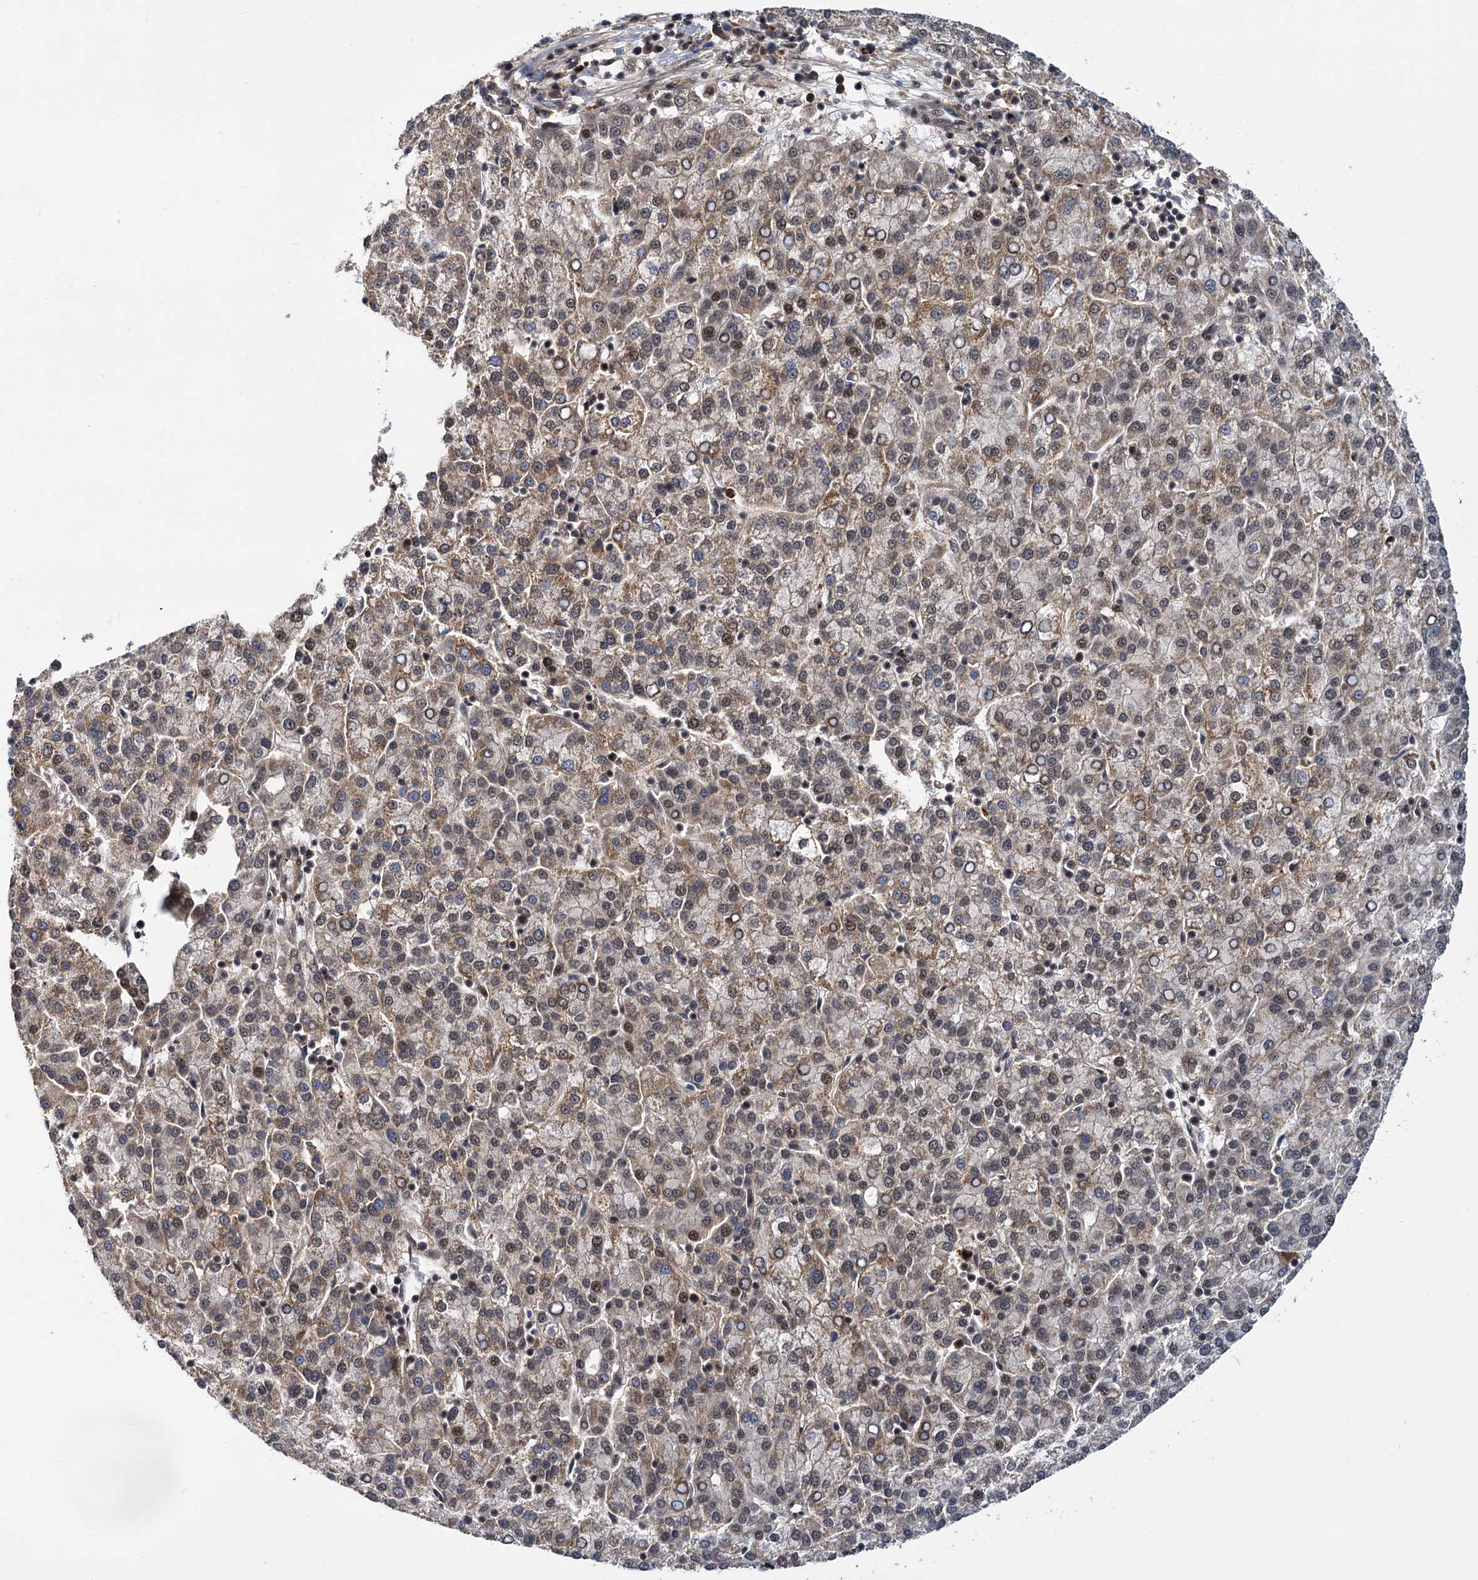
{"staining": {"intensity": "weak", "quantity": ">75%", "location": "cytoplasmic/membranous,nuclear"}, "tissue": "liver cancer", "cell_type": "Tumor cells", "image_type": "cancer", "snomed": [{"axis": "morphology", "description": "Carcinoma, Hepatocellular, NOS"}, {"axis": "topography", "description": "Liver"}], "caption": "Weak cytoplasmic/membranous and nuclear expression is present in about >75% of tumor cells in liver cancer.", "gene": "MBD6", "patient": {"sex": "female", "age": 58}}